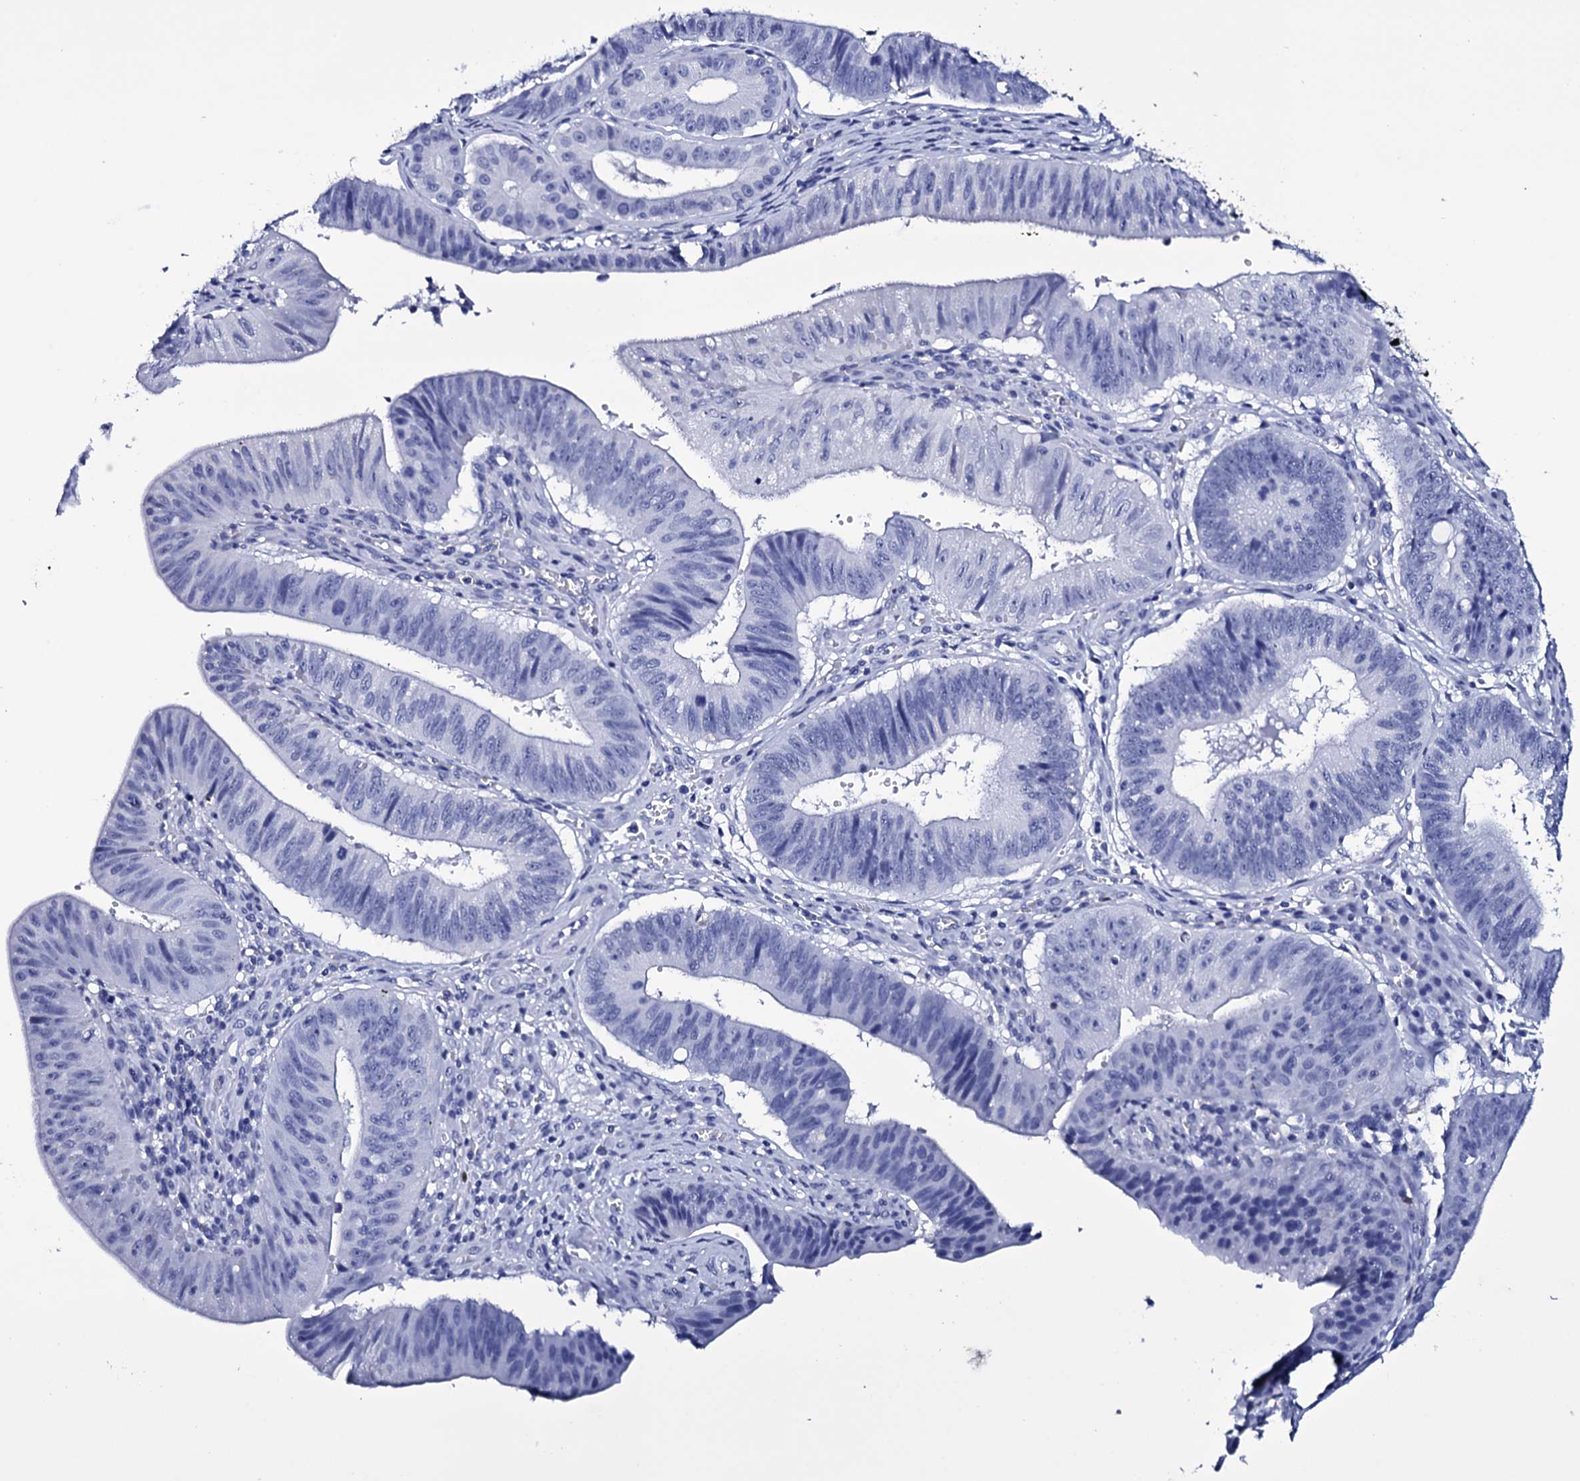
{"staining": {"intensity": "negative", "quantity": "none", "location": "none"}, "tissue": "stomach cancer", "cell_type": "Tumor cells", "image_type": "cancer", "snomed": [{"axis": "morphology", "description": "Adenocarcinoma, NOS"}, {"axis": "topography", "description": "Stomach"}], "caption": "Immunohistochemistry (IHC) photomicrograph of neoplastic tissue: stomach adenocarcinoma stained with DAB demonstrates no significant protein expression in tumor cells.", "gene": "ITPRID2", "patient": {"sex": "male", "age": 59}}